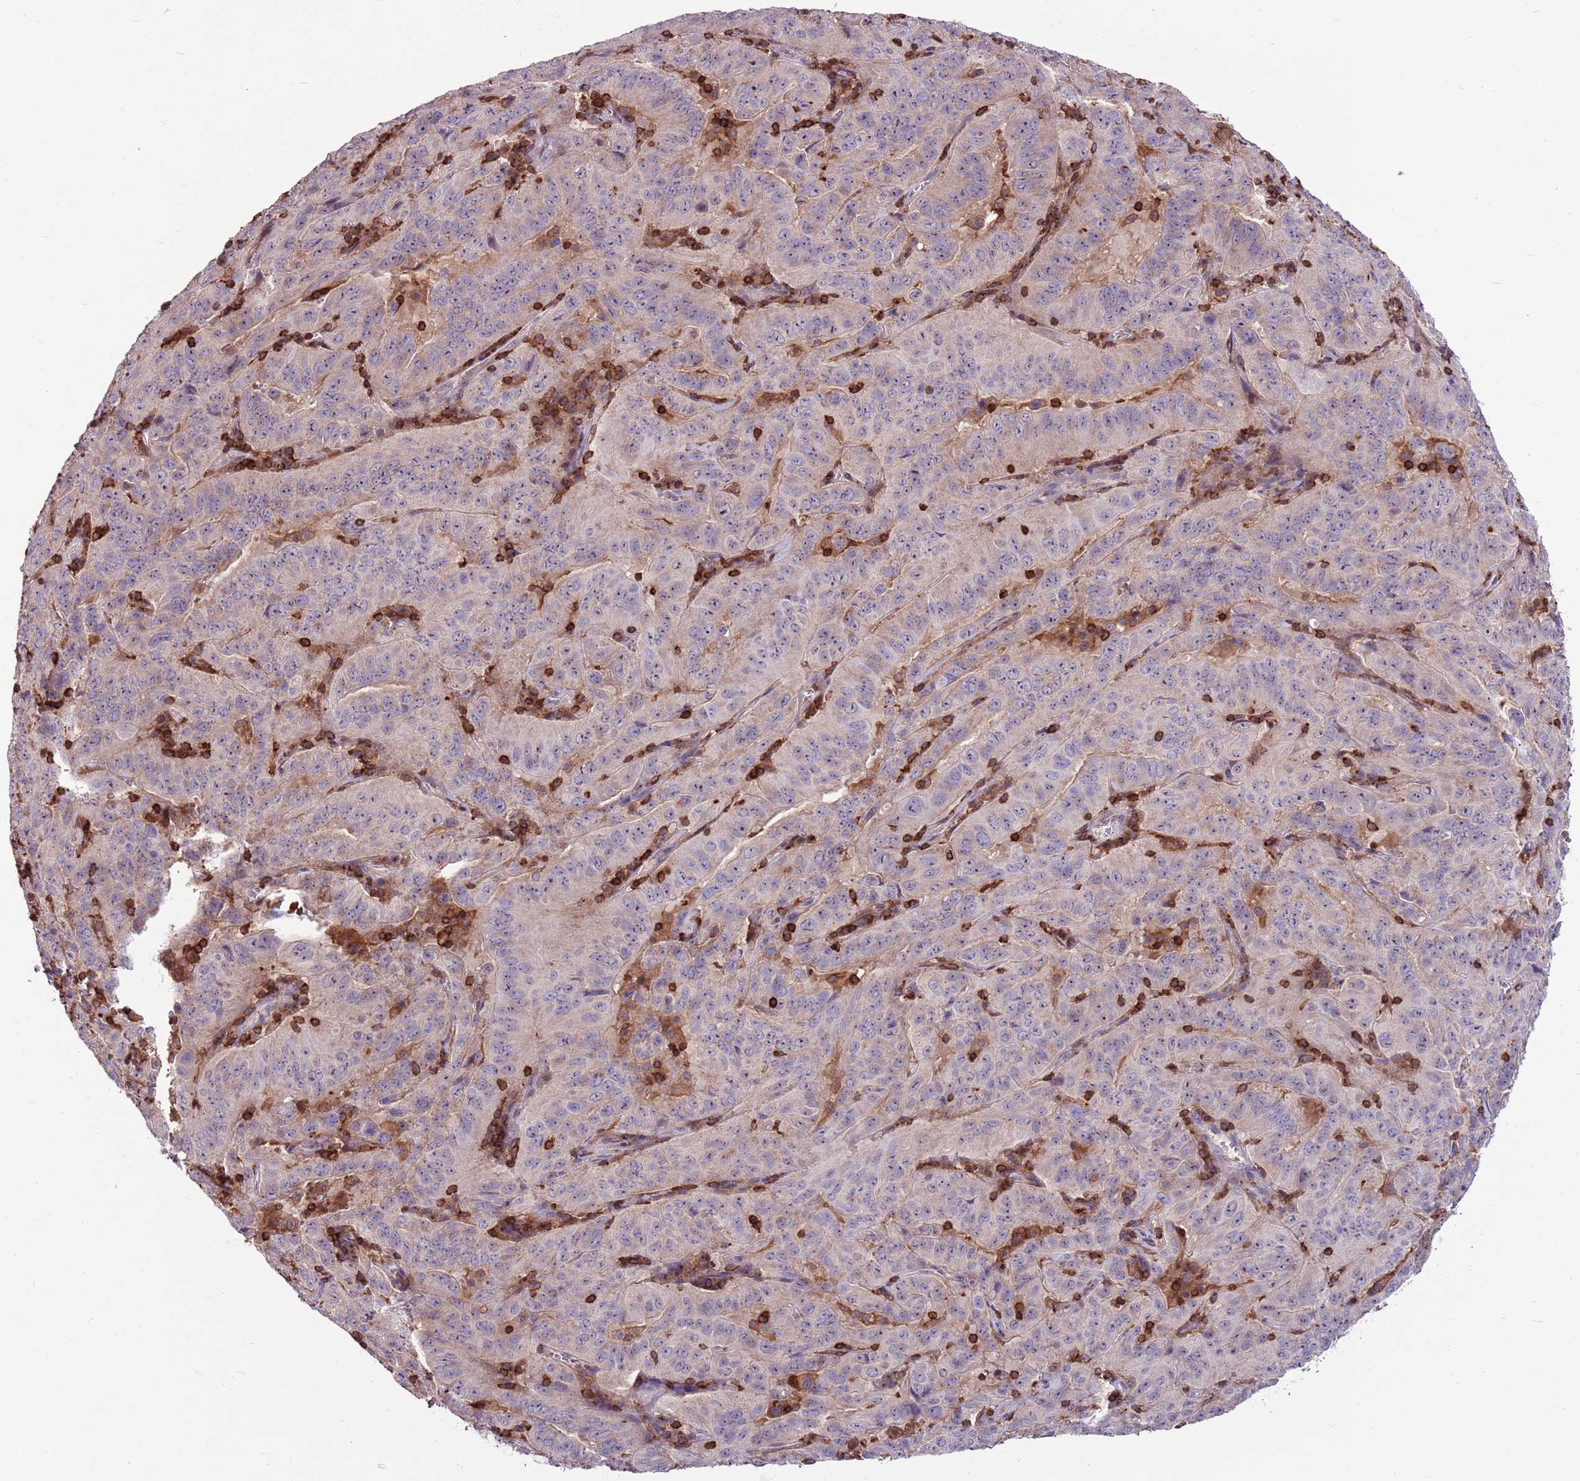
{"staining": {"intensity": "weak", "quantity": "<25%", "location": "cytoplasmic/membranous"}, "tissue": "pancreatic cancer", "cell_type": "Tumor cells", "image_type": "cancer", "snomed": [{"axis": "morphology", "description": "Adenocarcinoma, NOS"}, {"axis": "topography", "description": "Pancreas"}], "caption": "IHC micrograph of pancreatic cancer stained for a protein (brown), which demonstrates no expression in tumor cells.", "gene": "ZSWIM1", "patient": {"sex": "male", "age": 63}}